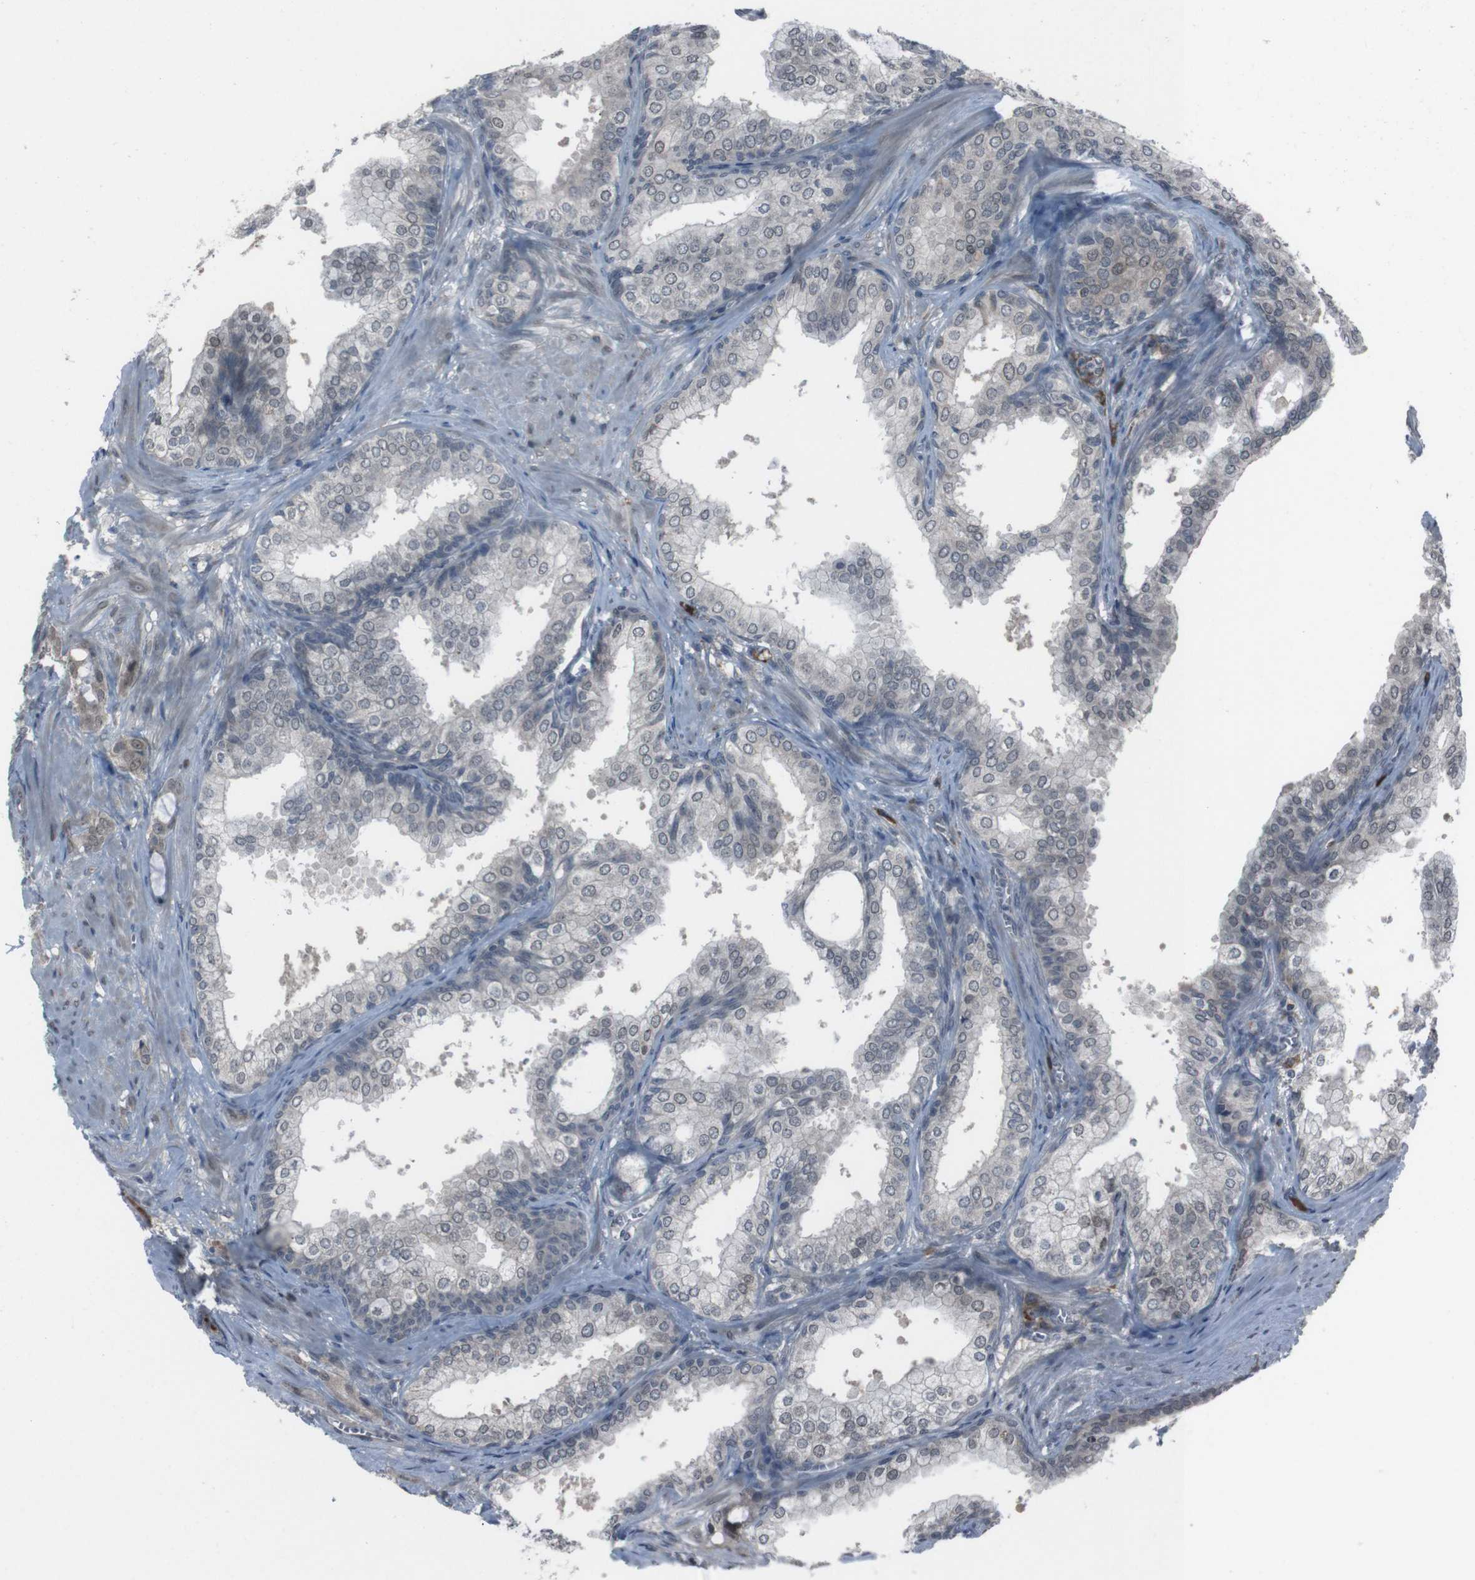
{"staining": {"intensity": "weak", "quantity": "<25%", "location": "cytoplasmic/membranous,nuclear"}, "tissue": "prostate cancer", "cell_type": "Tumor cells", "image_type": "cancer", "snomed": [{"axis": "morphology", "description": "Adenocarcinoma, High grade"}, {"axis": "topography", "description": "Prostate"}], "caption": "Tumor cells show no significant protein staining in prostate cancer (high-grade adenocarcinoma).", "gene": "SS18L1", "patient": {"sex": "male", "age": 64}}